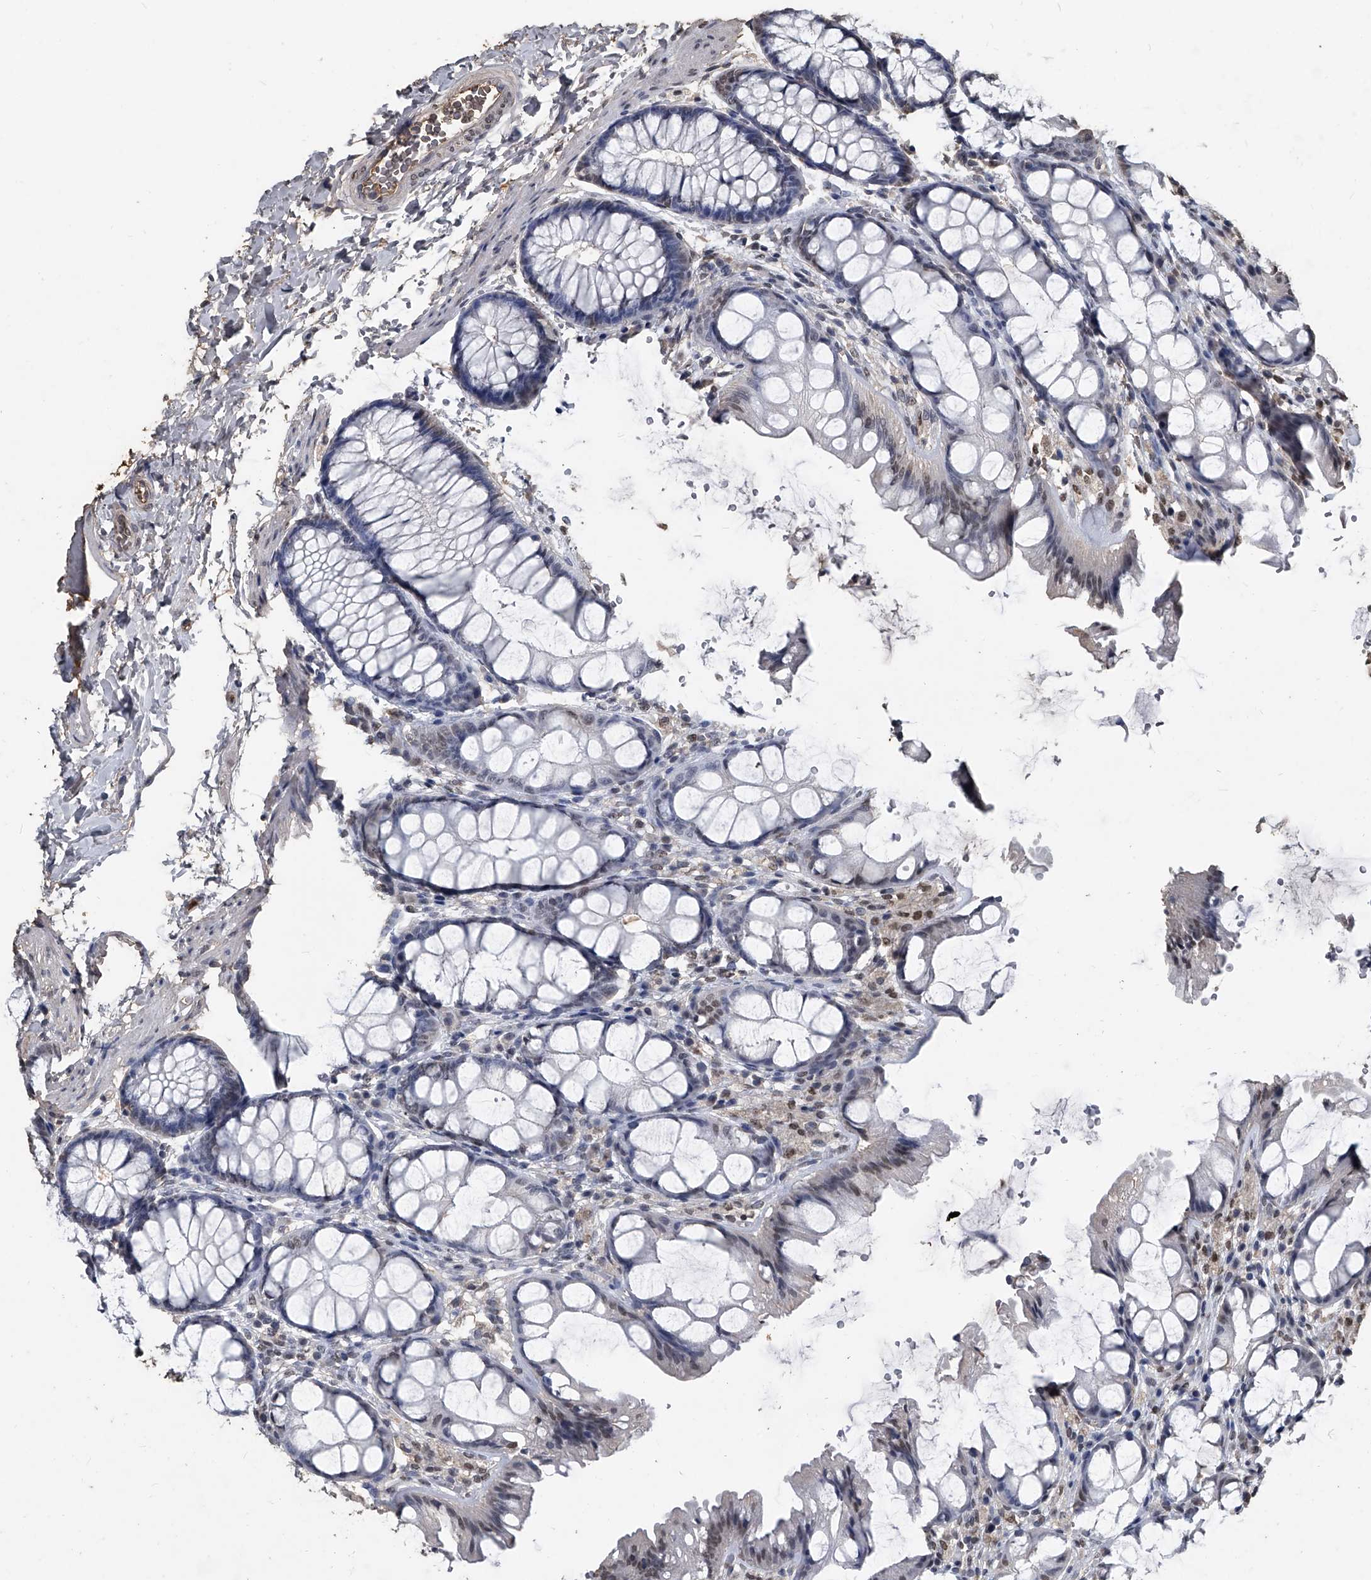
{"staining": {"intensity": "moderate", "quantity": ">75%", "location": "cytoplasmic/membranous"}, "tissue": "colon", "cell_type": "Endothelial cells", "image_type": "normal", "snomed": [{"axis": "morphology", "description": "Normal tissue, NOS"}, {"axis": "topography", "description": "Colon"}], "caption": "Immunohistochemical staining of benign human colon reveals >75% levels of moderate cytoplasmic/membranous protein staining in about >75% of endothelial cells.", "gene": "MATR3", "patient": {"sex": "male", "age": 47}}